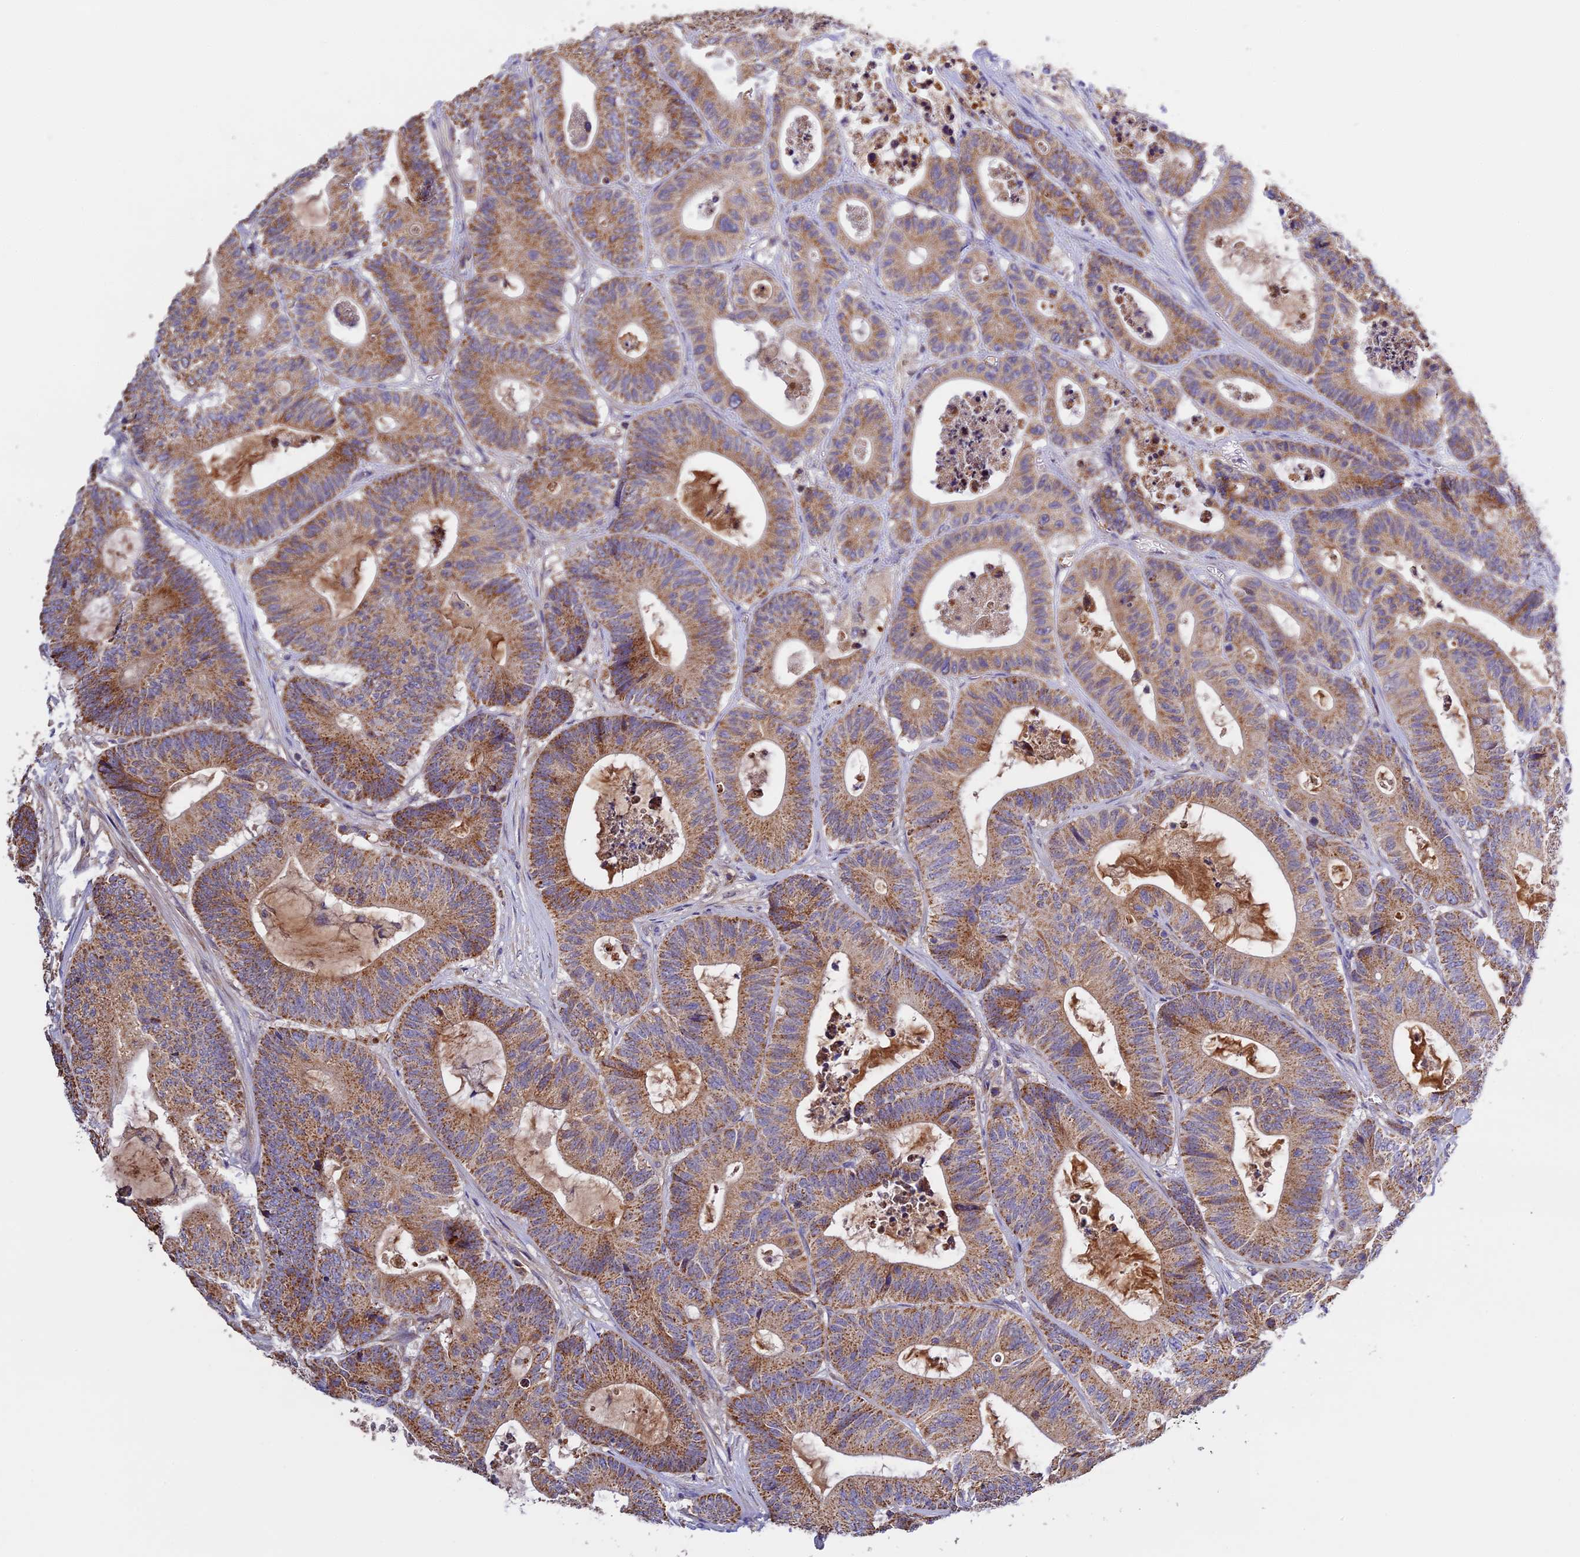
{"staining": {"intensity": "moderate", "quantity": ">75%", "location": "cytoplasmic/membranous"}, "tissue": "colorectal cancer", "cell_type": "Tumor cells", "image_type": "cancer", "snomed": [{"axis": "morphology", "description": "Adenocarcinoma, NOS"}, {"axis": "topography", "description": "Colon"}], "caption": "Approximately >75% of tumor cells in human colorectal cancer display moderate cytoplasmic/membranous protein positivity as visualized by brown immunohistochemical staining.", "gene": "OCEL1", "patient": {"sex": "female", "age": 84}}